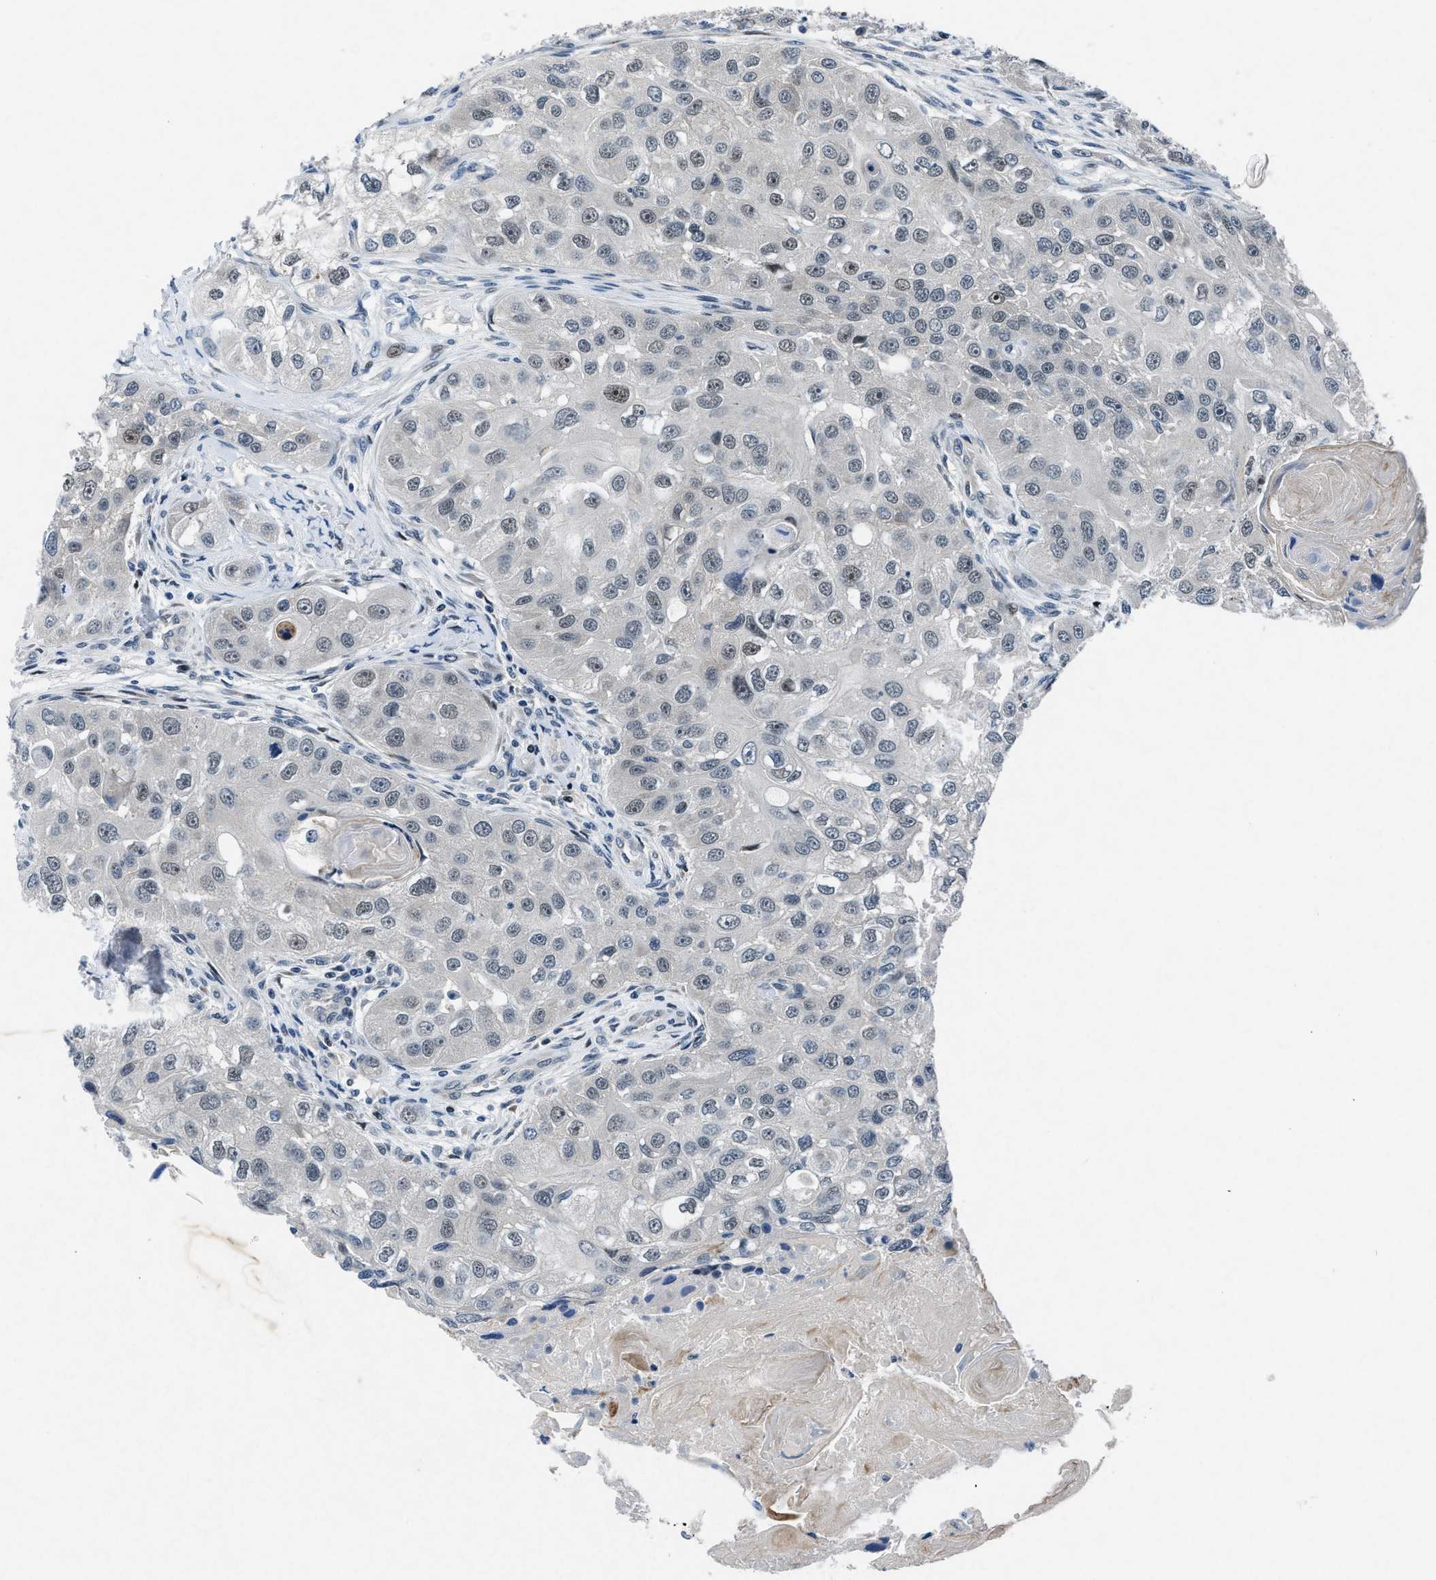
{"staining": {"intensity": "weak", "quantity": "<25%", "location": "nuclear"}, "tissue": "head and neck cancer", "cell_type": "Tumor cells", "image_type": "cancer", "snomed": [{"axis": "morphology", "description": "Normal tissue, NOS"}, {"axis": "morphology", "description": "Squamous cell carcinoma, NOS"}, {"axis": "topography", "description": "Skeletal muscle"}, {"axis": "topography", "description": "Head-Neck"}], "caption": "A micrograph of head and neck squamous cell carcinoma stained for a protein shows no brown staining in tumor cells. (DAB IHC visualized using brightfield microscopy, high magnification).", "gene": "PHLDA1", "patient": {"sex": "male", "age": 51}}